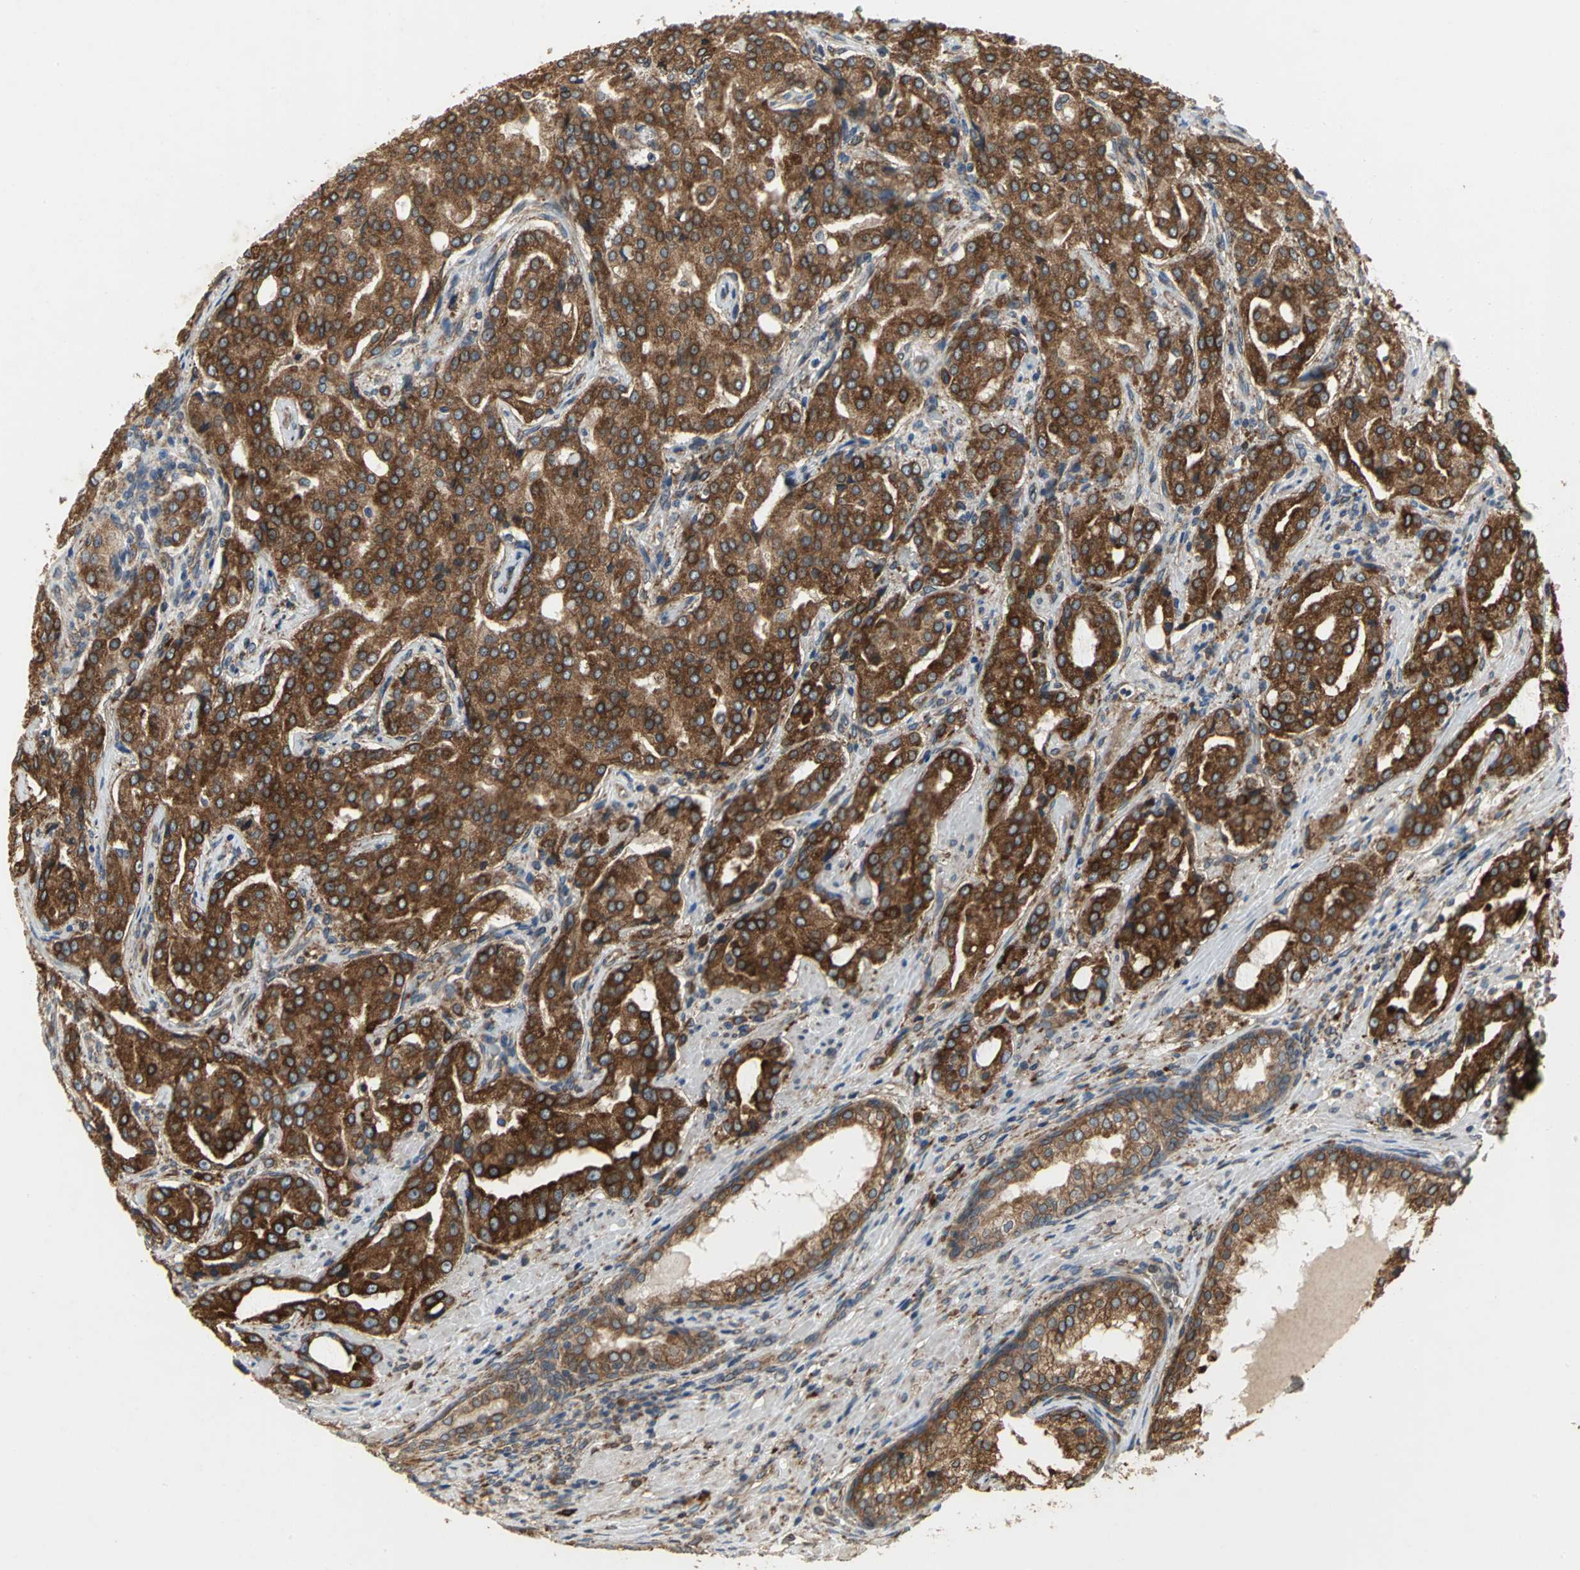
{"staining": {"intensity": "strong", "quantity": "25%-75%", "location": "cytoplasmic/membranous"}, "tissue": "prostate cancer", "cell_type": "Tumor cells", "image_type": "cancer", "snomed": [{"axis": "morphology", "description": "Adenocarcinoma, High grade"}, {"axis": "topography", "description": "Prostate"}], "caption": "This is a histology image of immunohistochemistry staining of prostate cancer, which shows strong positivity in the cytoplasmic/membranous of tumor cells.", "gene": "SYVN1", "patient": {"sex": "male", "age": 72}}